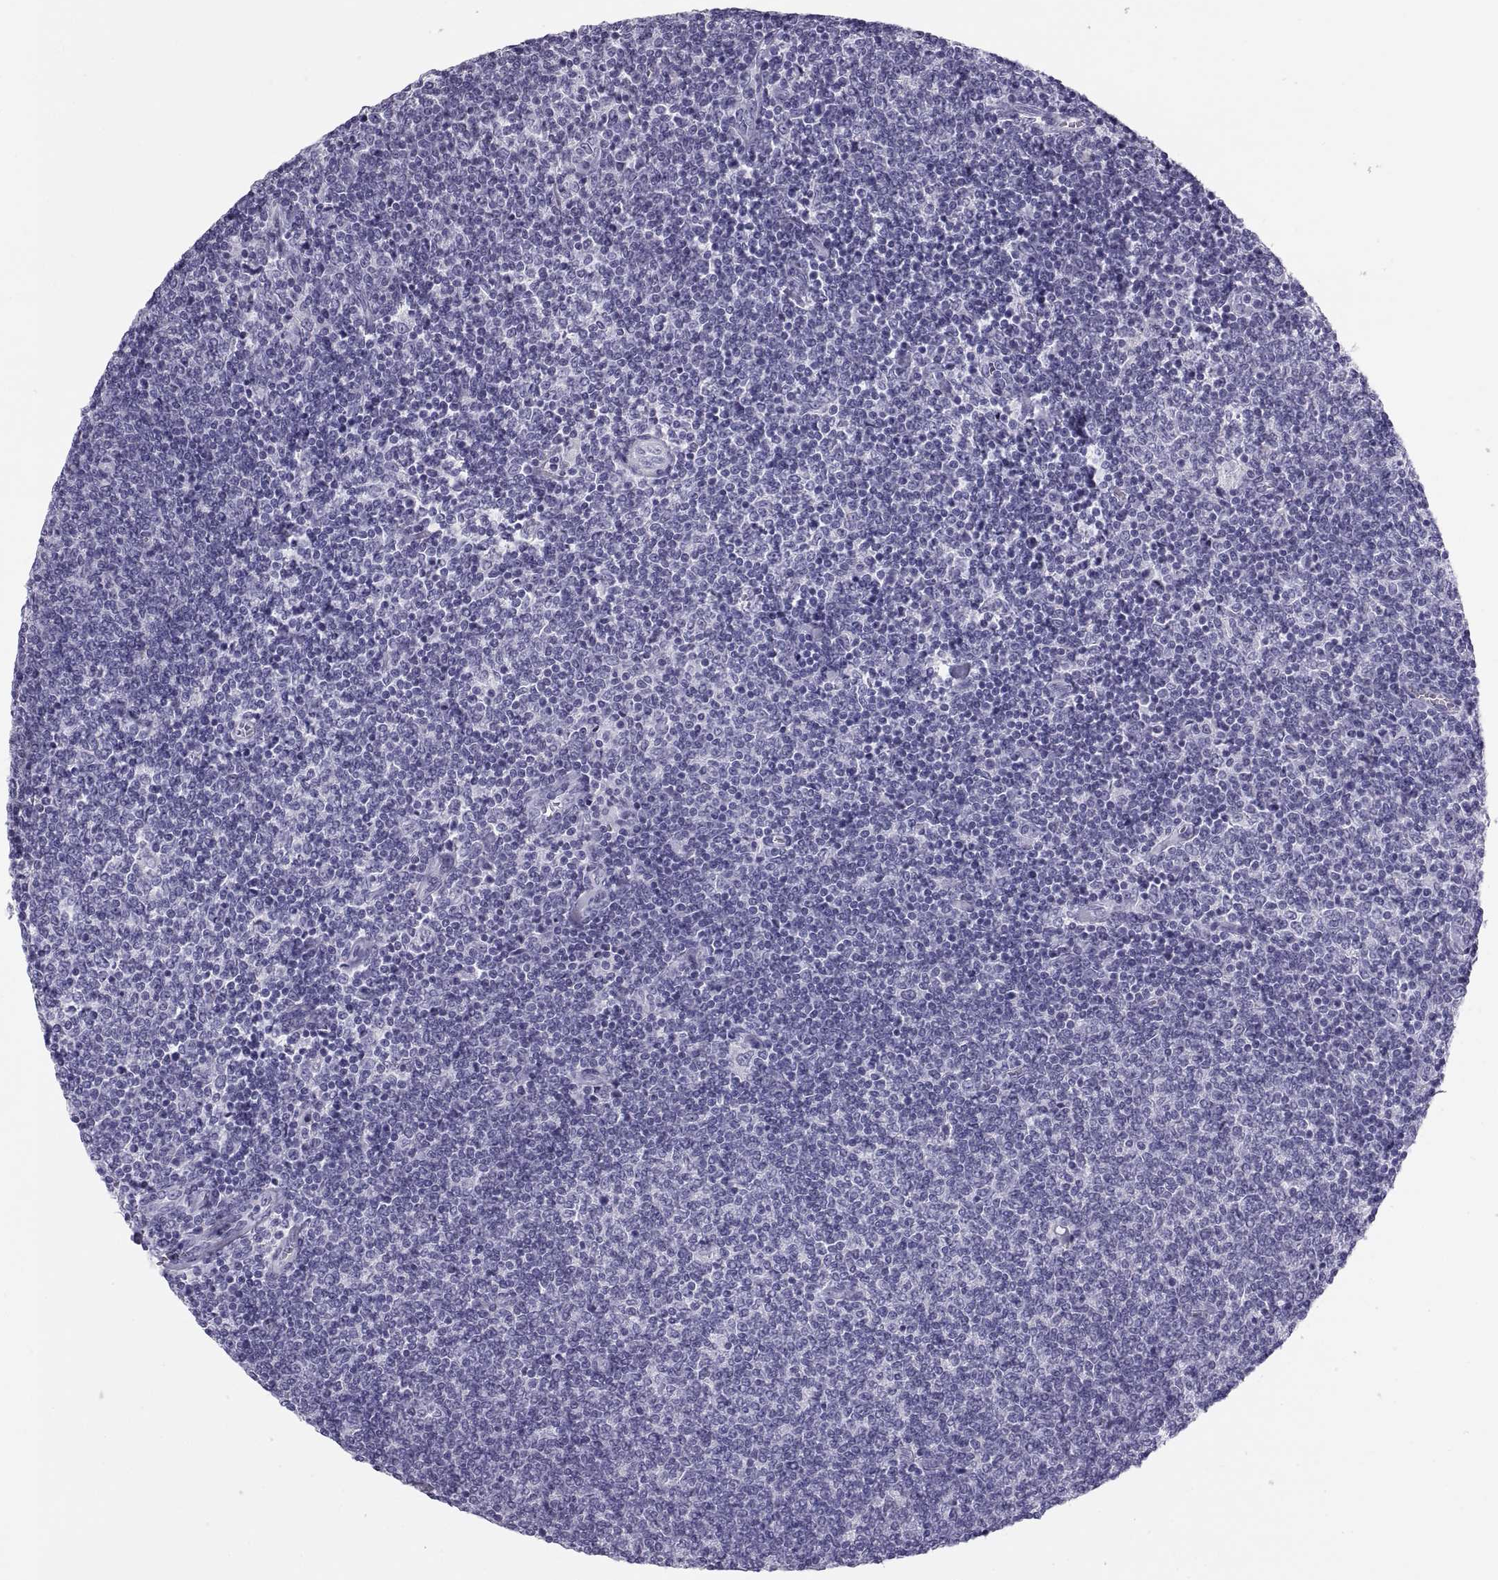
{"staining": {"intensity": "negative", "quantity": "none", "location": "none"}, "tissue": "lymphoma", "cell_type": "Tumor cells", "image_type": "cancer", "snomed": [{"axis": "morphology", "description": "Malignant lymphoma, non-Hodgkin's type, Low grade"}, {"axis": "topography", "description": "Lymph node"}], "caption": "Human lymphoma stained for a protein using immunohistochemistry (IHC) shows no staining in tumor cells.", "gene": "PAX2", "patient": {"sex": "male", "age": 52}}